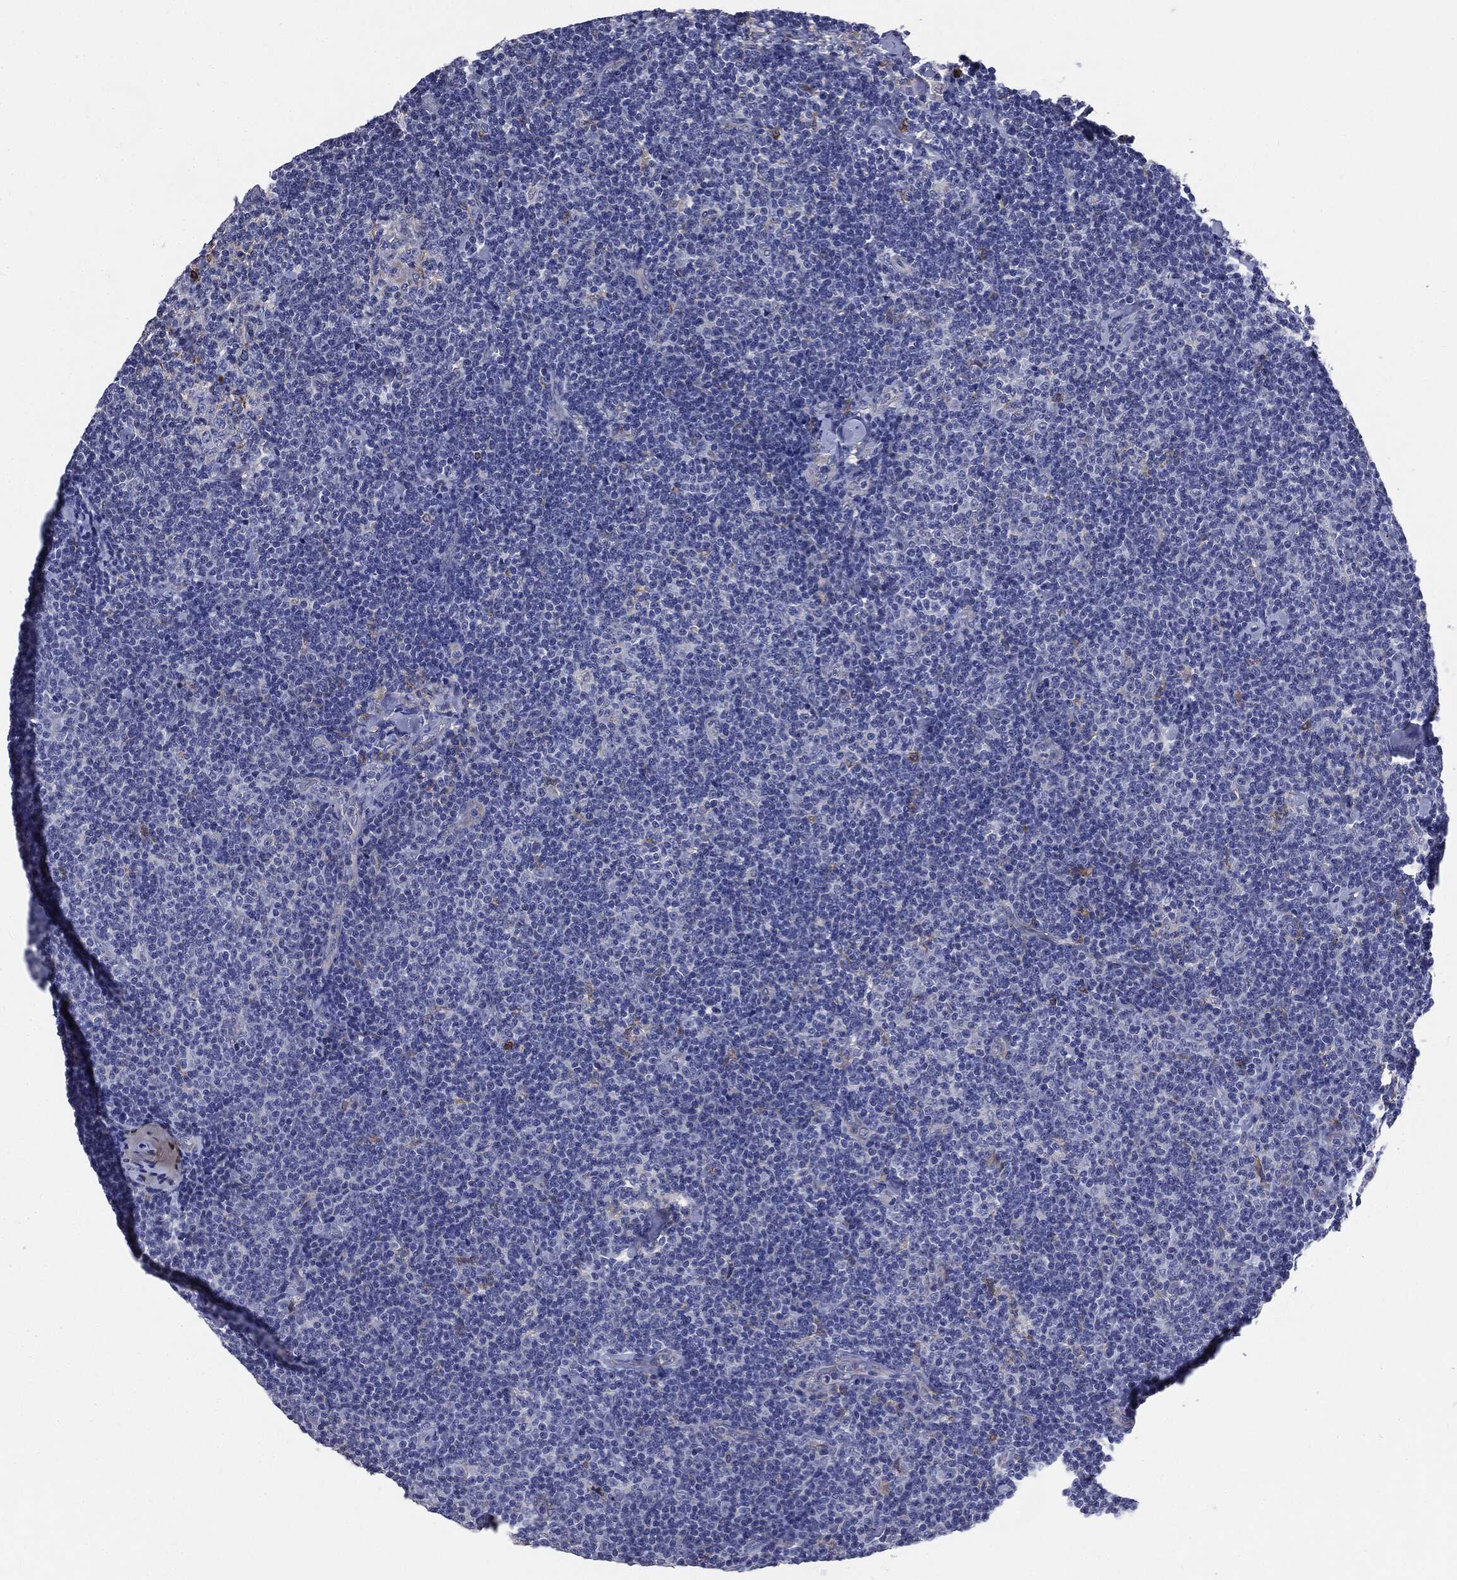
{"staining": {"intensity": "negative", "quantity": "none", "location": "none"}, "tissue": "lymphoma", "cell_type": "Tumor cells", "image_type": "cancer", "snomed": [{"axis": "morphology", "description": "Malignant lymphoma, non-Hodgkin's type, Low grade"}, {"axis": "topography", "description": "Lymph node"}], "caption": "This is an IHC micrograph of human malignant lymphoma, non-Hodgkin's type (low-grade). There is no expression in tumor cells.", "gene": "PTGS2", "patient": {"sex": "male", "age": 81}}